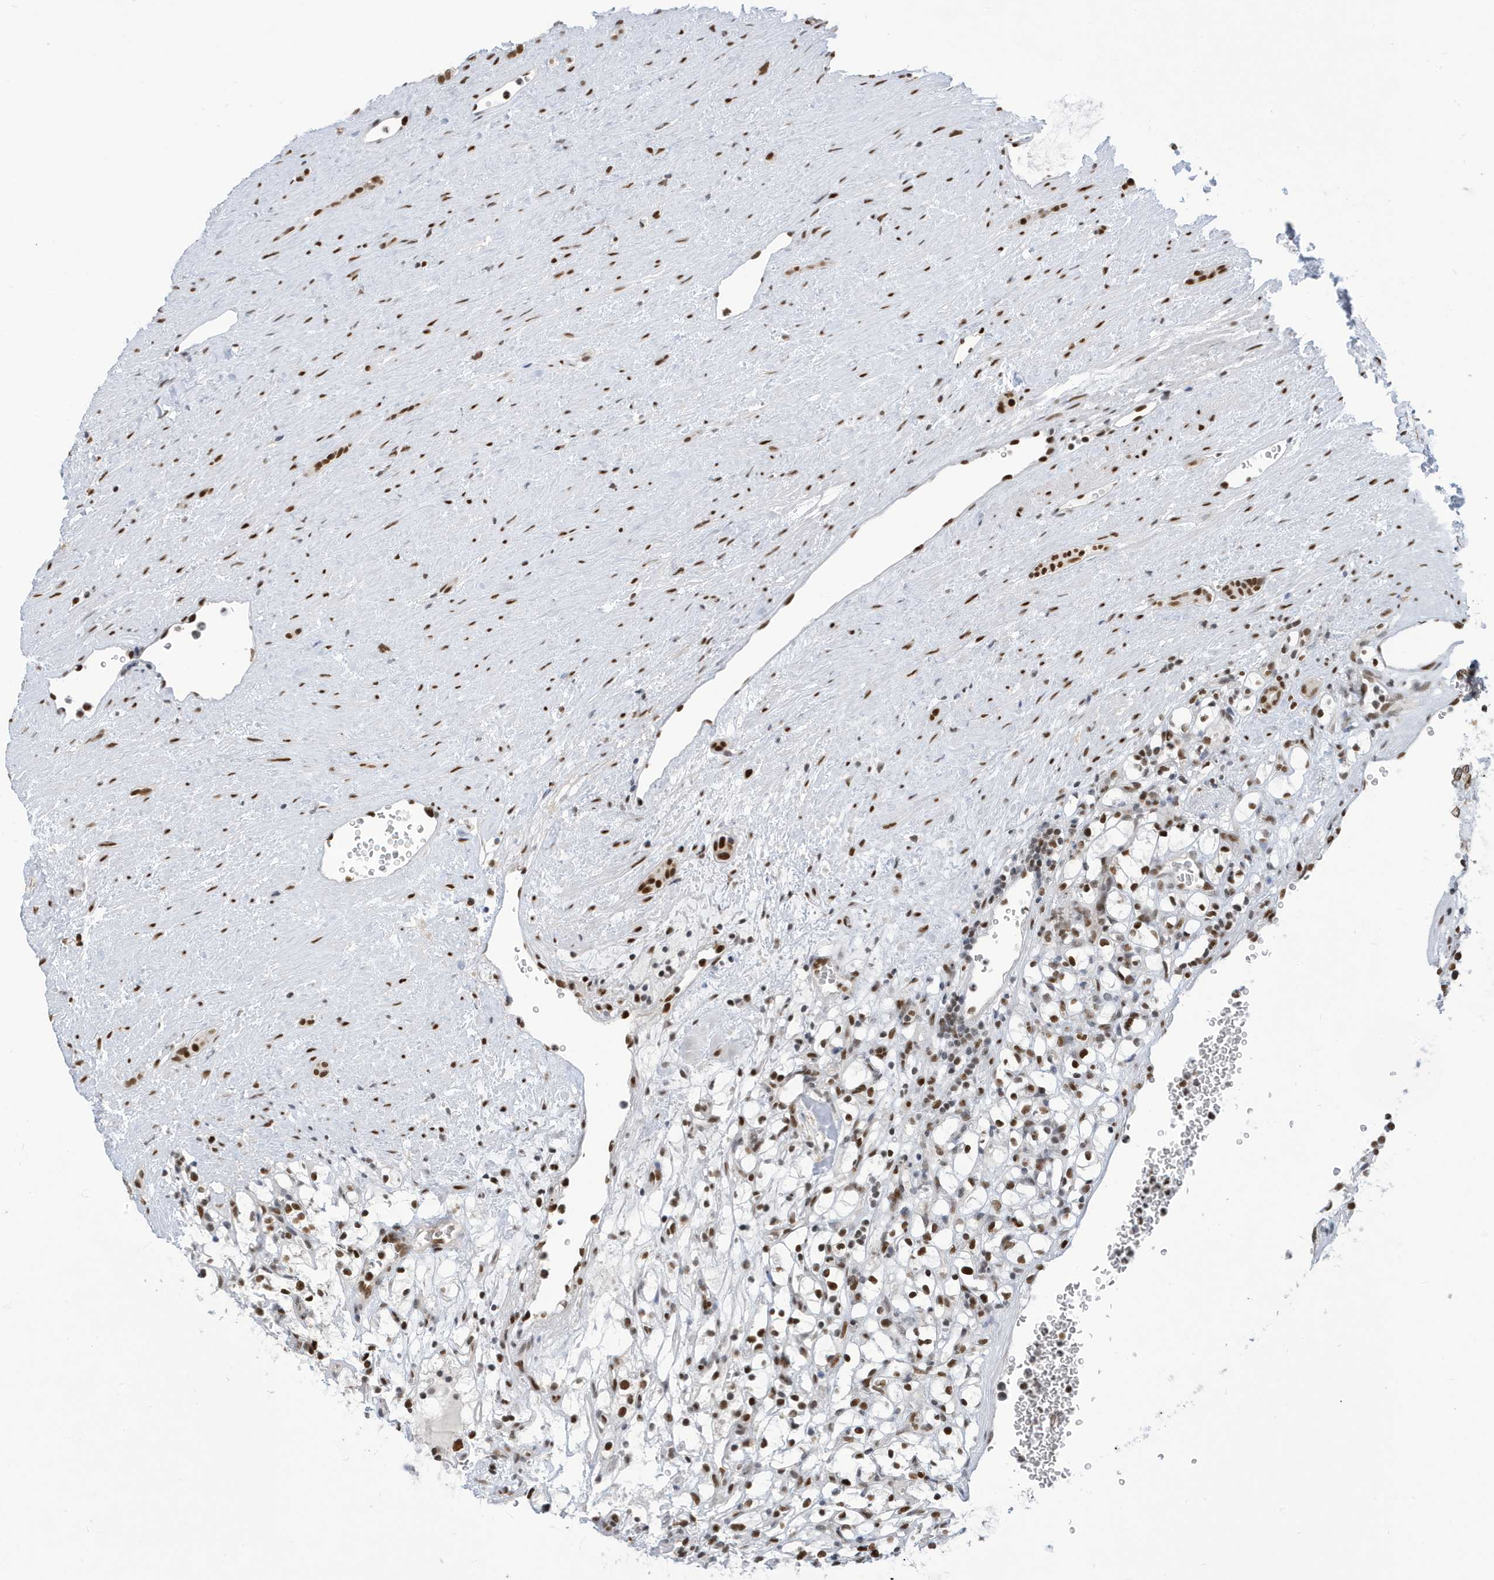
{"staining": {"intensity": "strong", "quantity": ">75%", "location": "nuclear"}, "tissue": "renal cancer", "cell_type": "Tumor cells", "image_type": "cancer", "snomed": [{"axis": "morphology", "description": "Adenocarcinoma, NOS"}, {"axis": "topography", "description": "Kidney"}], "caption": "High-magnification brightfield microscopy of adenocarcinoma (renal) stained with DAB (3,3'-diaminobenzidine) (brown) and counterstained with hematoxylin (blue). tumor cells exhibit strong nuclear staining is appreciated in approximately>75% of cells.", "gene": "PCYT1A", "patient": {"sex": "female", "age": 69}}